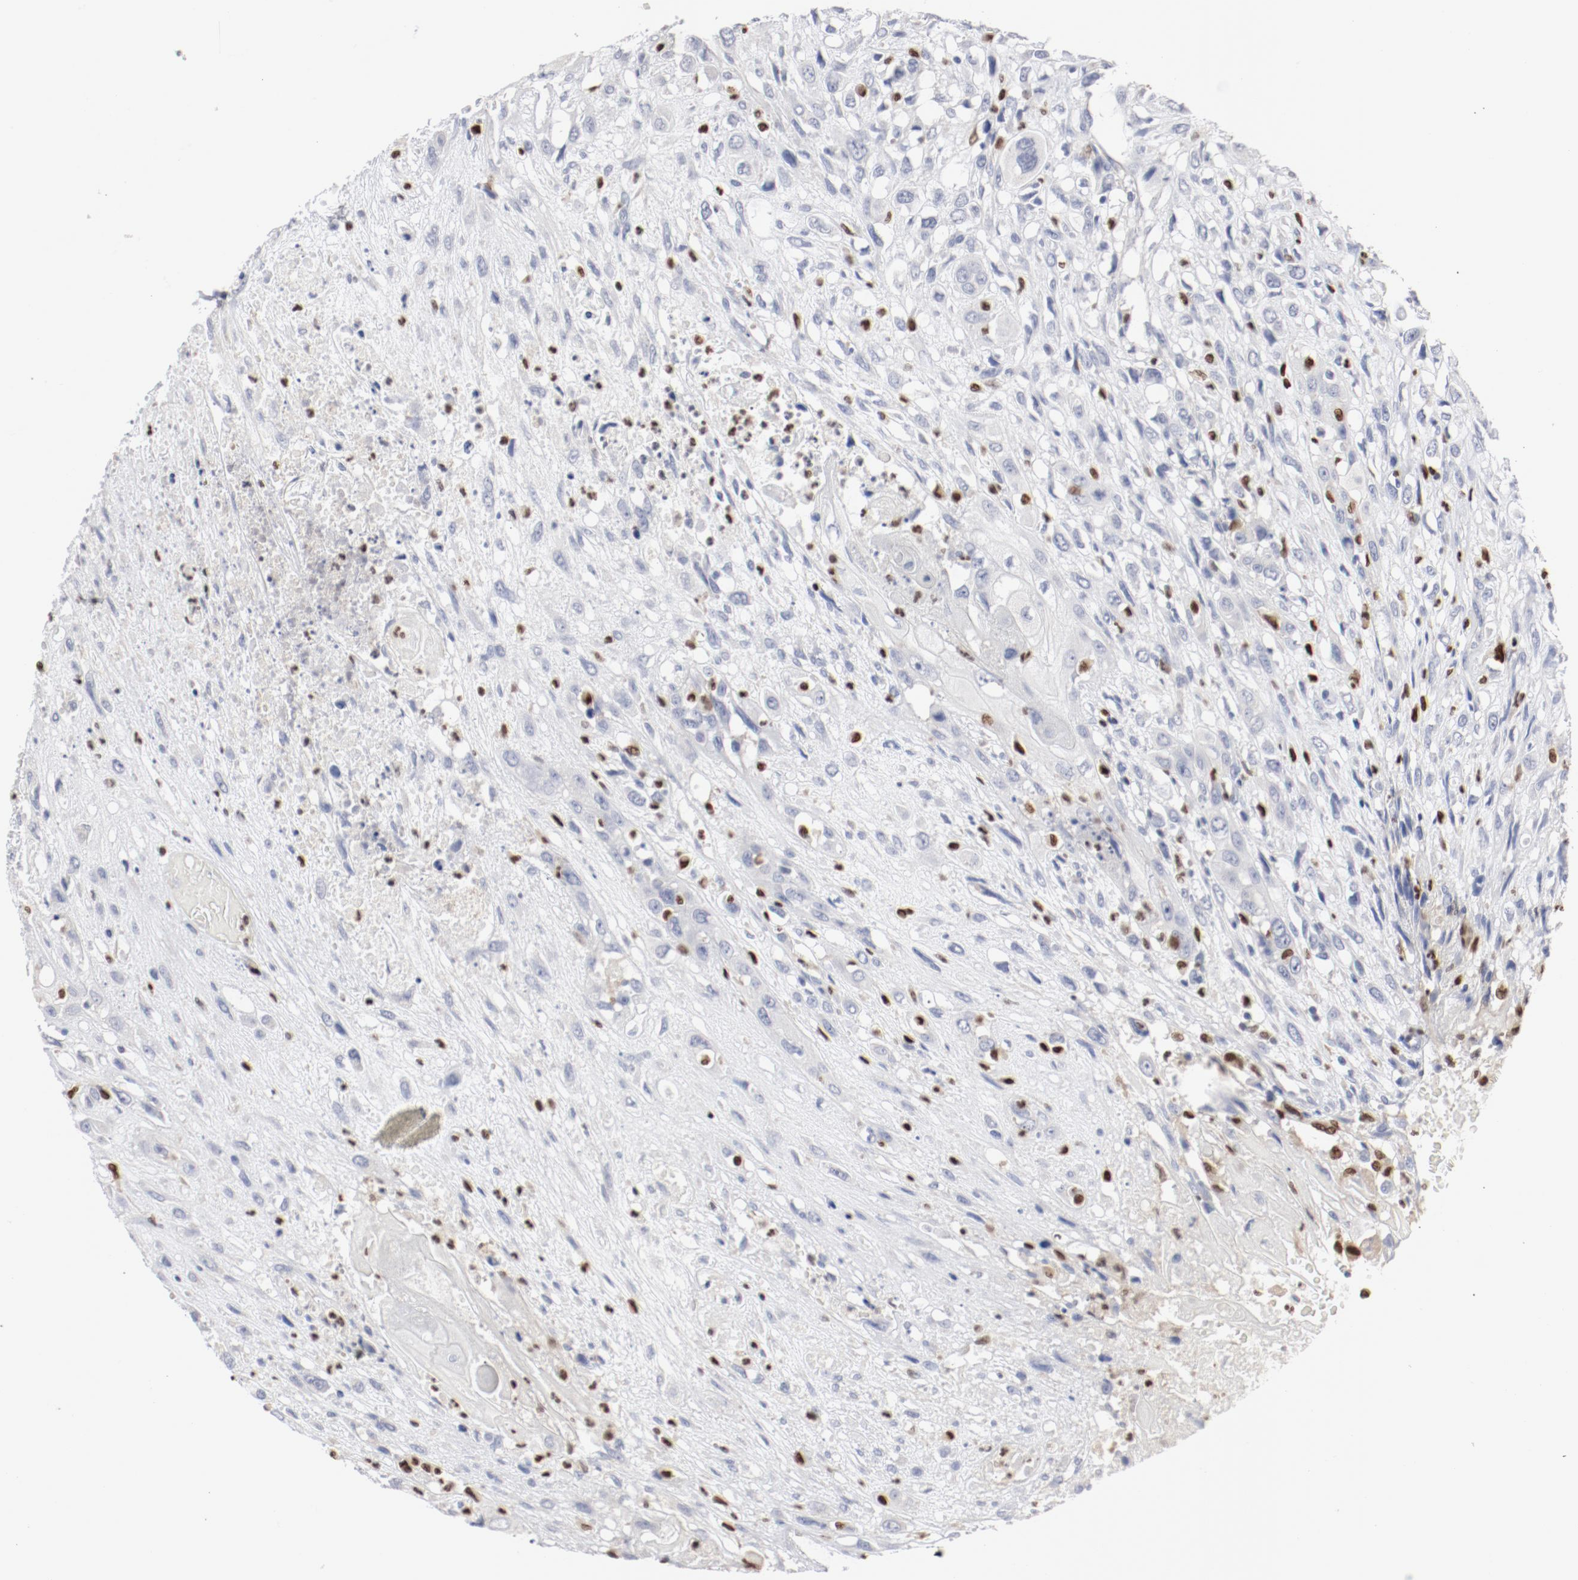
{"staining": {"intensity": "negative", "quantity": "none", "location": "none"}, "tissue": "head and neck cancer", "cell_type": "Tumor cells", "image_type": "cancer", "snomed": [{"axis": "morphology", "description": "Necrosis, NOS"}, {"axis": "morphology", "description": "Neoplasm, malignant, NOS"}, {"axis": "topography", "description": "Salivary gland"}, {"axis": "topography", "description": "Head-Neck"}], "caption": "Malignant neoplasm (head and neck) was stained to show a protein in brown. There is no significant staining in tumor cells.", "gene": "SPI1", "patient": {"sex": "male", "age": 43}}